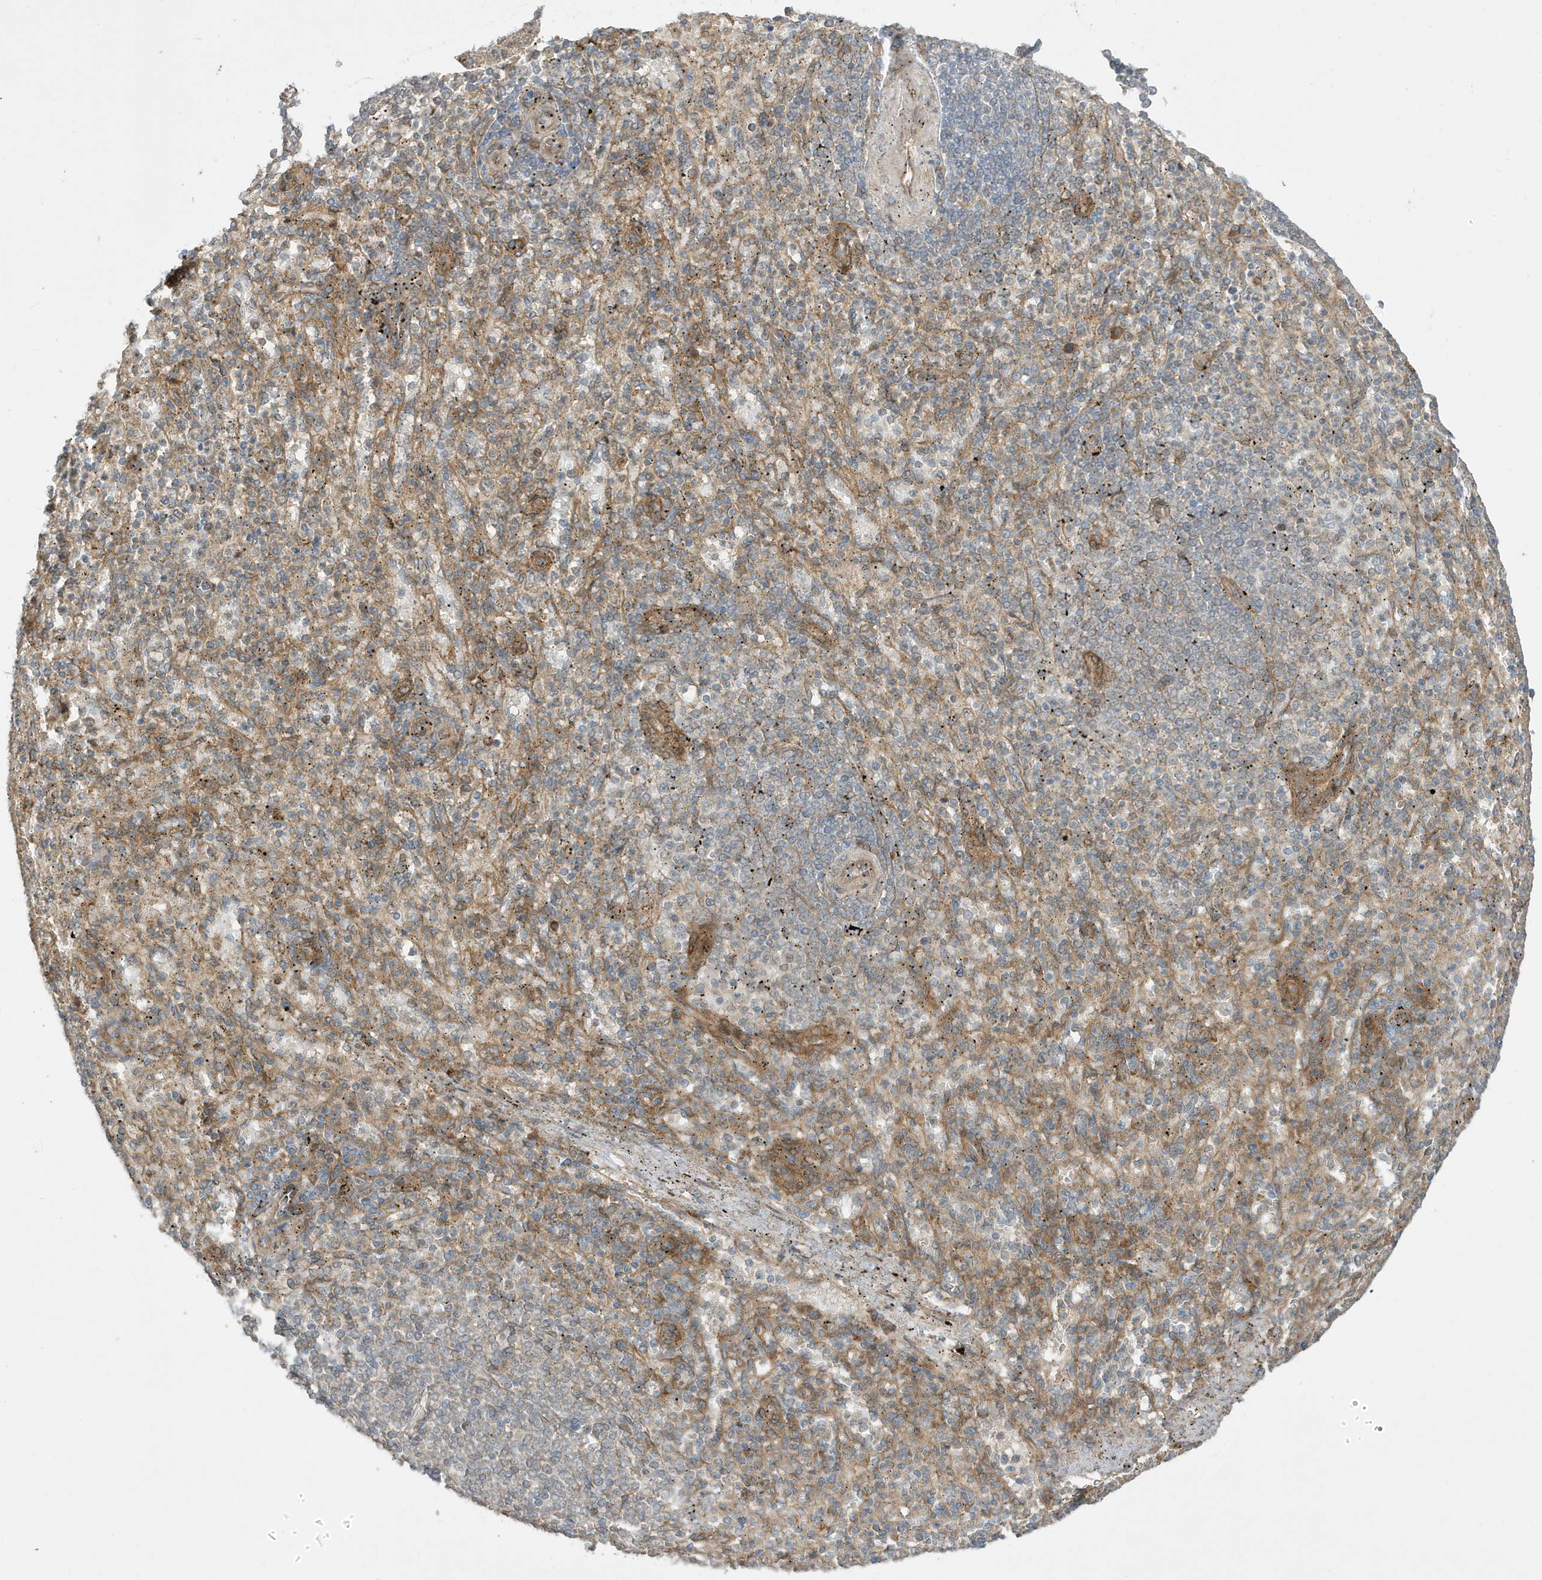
{"staining": {"intensity": "moderate", "quantity": "<25%", "location": "cytoplasmic/membranous"}, "tissue": "spleen", "cell_type": "Cells in red pulp", "image_type": "normal", "snomed": [{"axis": "morphology", "description": "Normal tissue, NOS"}, {"axis": "topography", "description": "Spleen"}], "caption": "This photomicrograph demonstrates benign spleen stained with immunohistochemistry to label a protein in brown. The cytoplasmic/membranous of cells in red pulp show moderate positivity for the protein. Nuclei are counter-stained blue.", "gene": "SCARF2", "patient": {"sex": "female", "age": 74}}